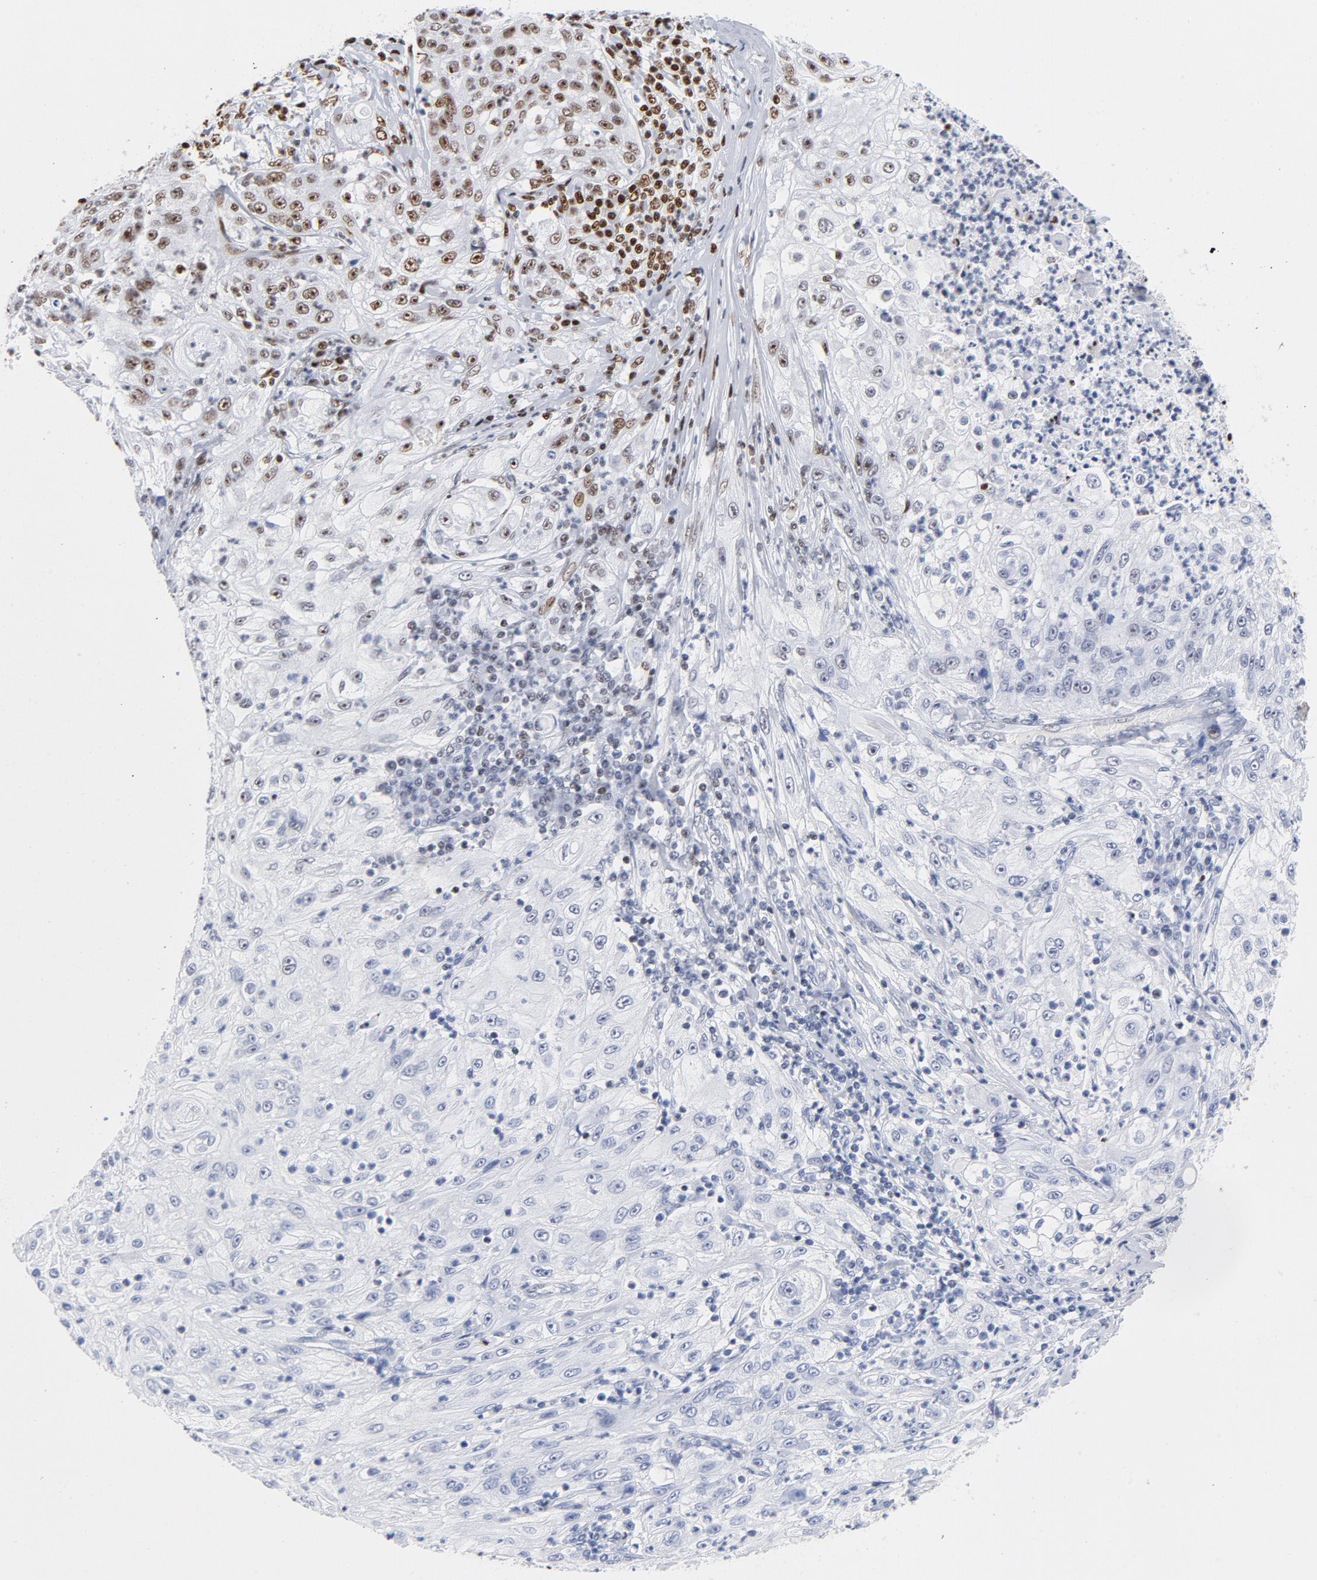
{"staining": {"intensity": "strong", "quantity": "25%-75%", "location": "nuclear"}, "tissue": "lung cancer", "cell_type": "Tumor cells", "image_type": "cancer", "snomed": [{"axis": "morphology", "description": "Inflammation, NOS"}, {"axis": "morphology", "description": "Squamous cell carcinoma, NOS"}, {"axis": "topography", "description": "Lymph node"}, {"axis": "topography", "description": "Soft tissue"}, {"axis": "topography", "description": "Lung"}], "caption": "Protein expression analysis of human squamous cell carcinoma (lung) reveals strong nuclear positivity in about 25%-75% of tumor cells.", "gene": "XRCC5", "patient": {"sex": "male", "age": 66}}